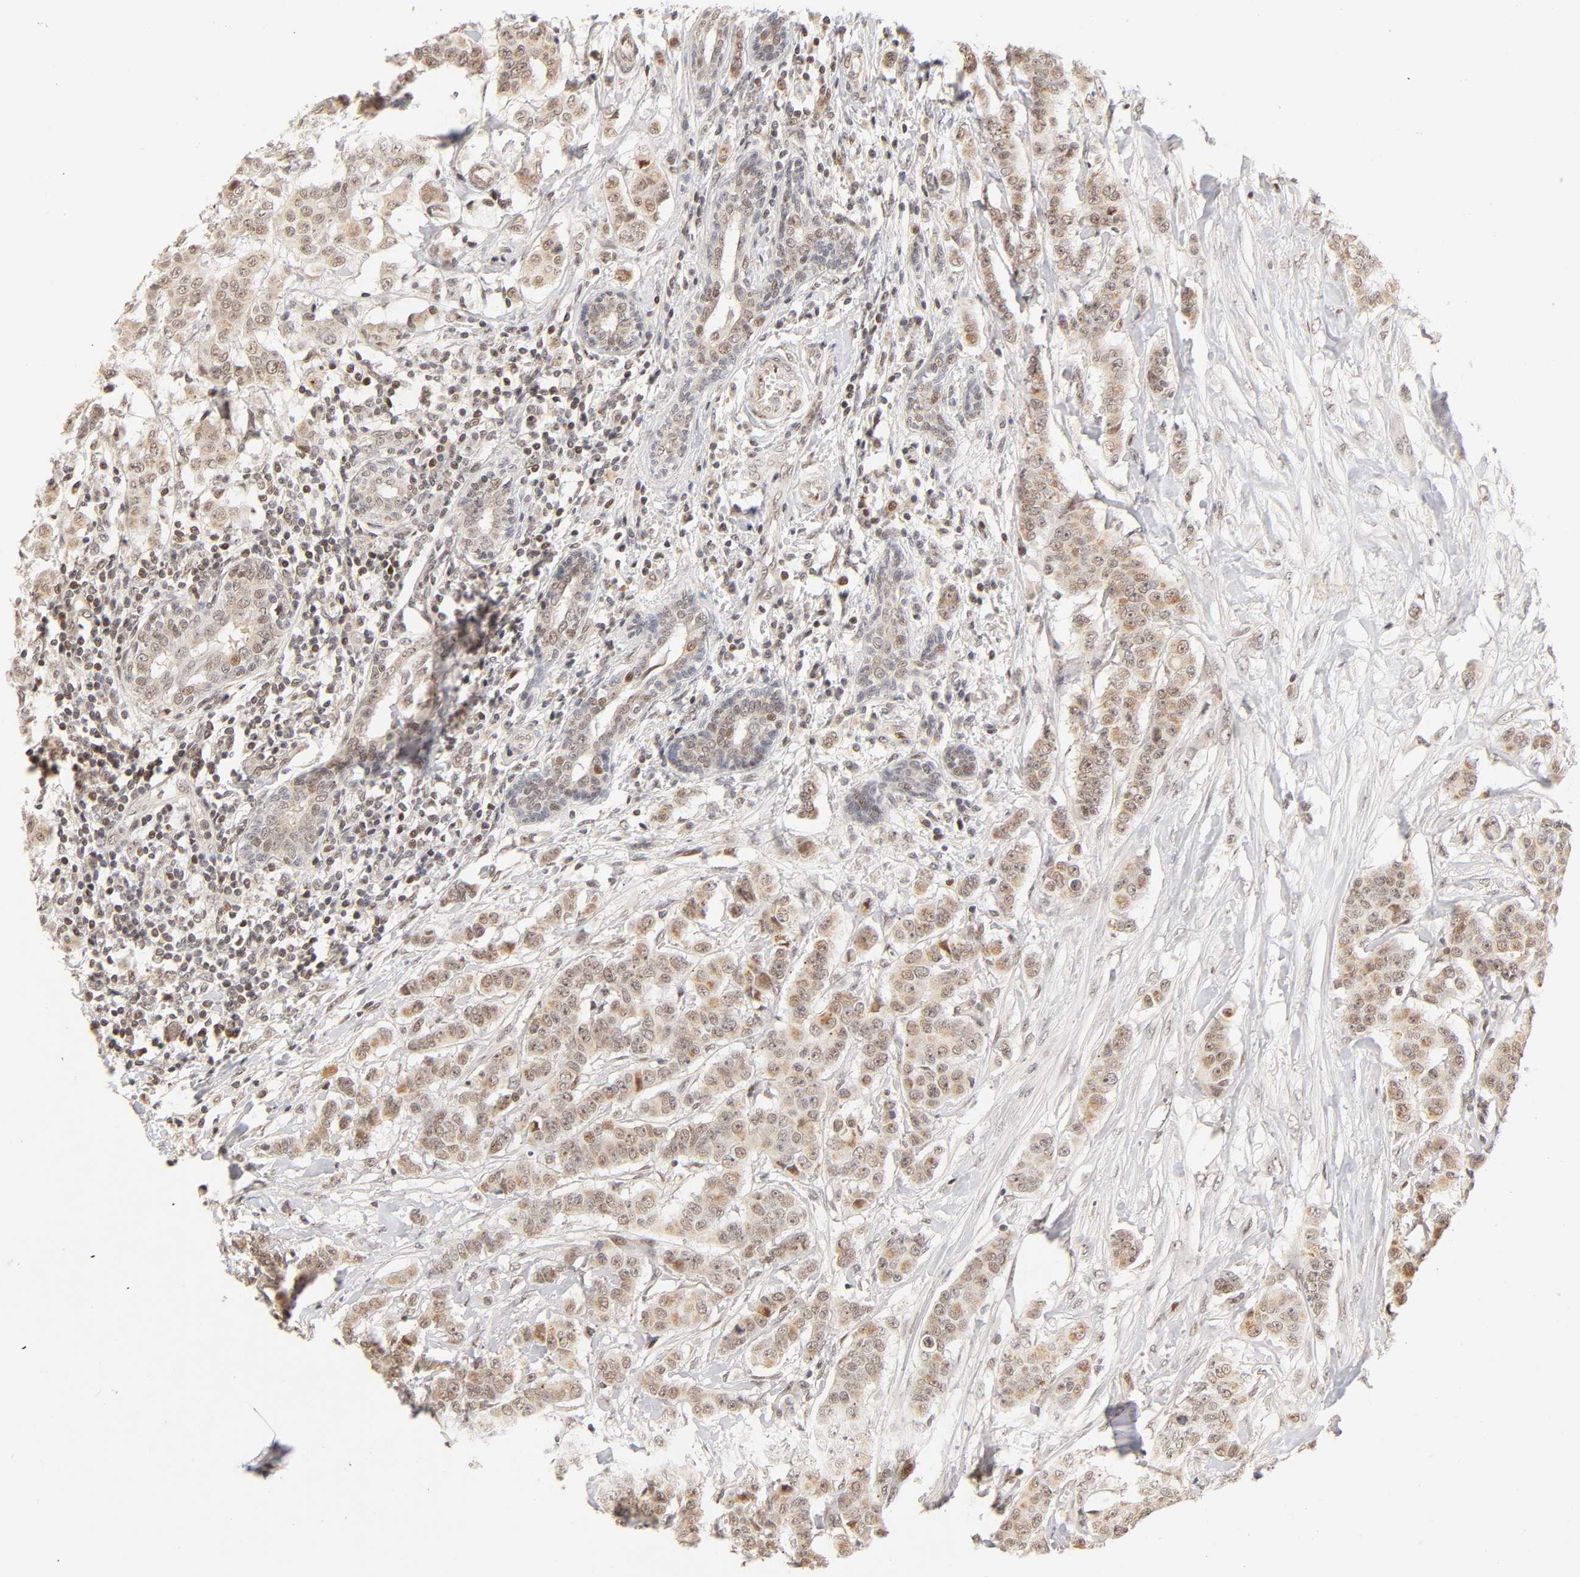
{"staining": {"intensity": "weak", "quantity": ">75%", "location": "cytoplasmic/membranous,nuclear"}, "tissue": "breast cancer", "cell_type": "Tumor cells", "image_type": "cancer", "snomed": [{"axis": "morphology", "description": "Duct carcinoma"}, {"axis": "topography", "description": "Breast"}], "caption": "Immunohistochemistry (IHC) histopathology image of neoplastic tissue: human breast cancer stained using immunohistochemistry (IHC) demonstrates low levels of weak protein expression localized specifically in the cytoplasmic/membranous and nuclear of tumor cells, appearing as a cytoplasmic/membranous and nuclear brown color.", "gene": "TAF10", "patient": {"sex": "female", "age": 40}}